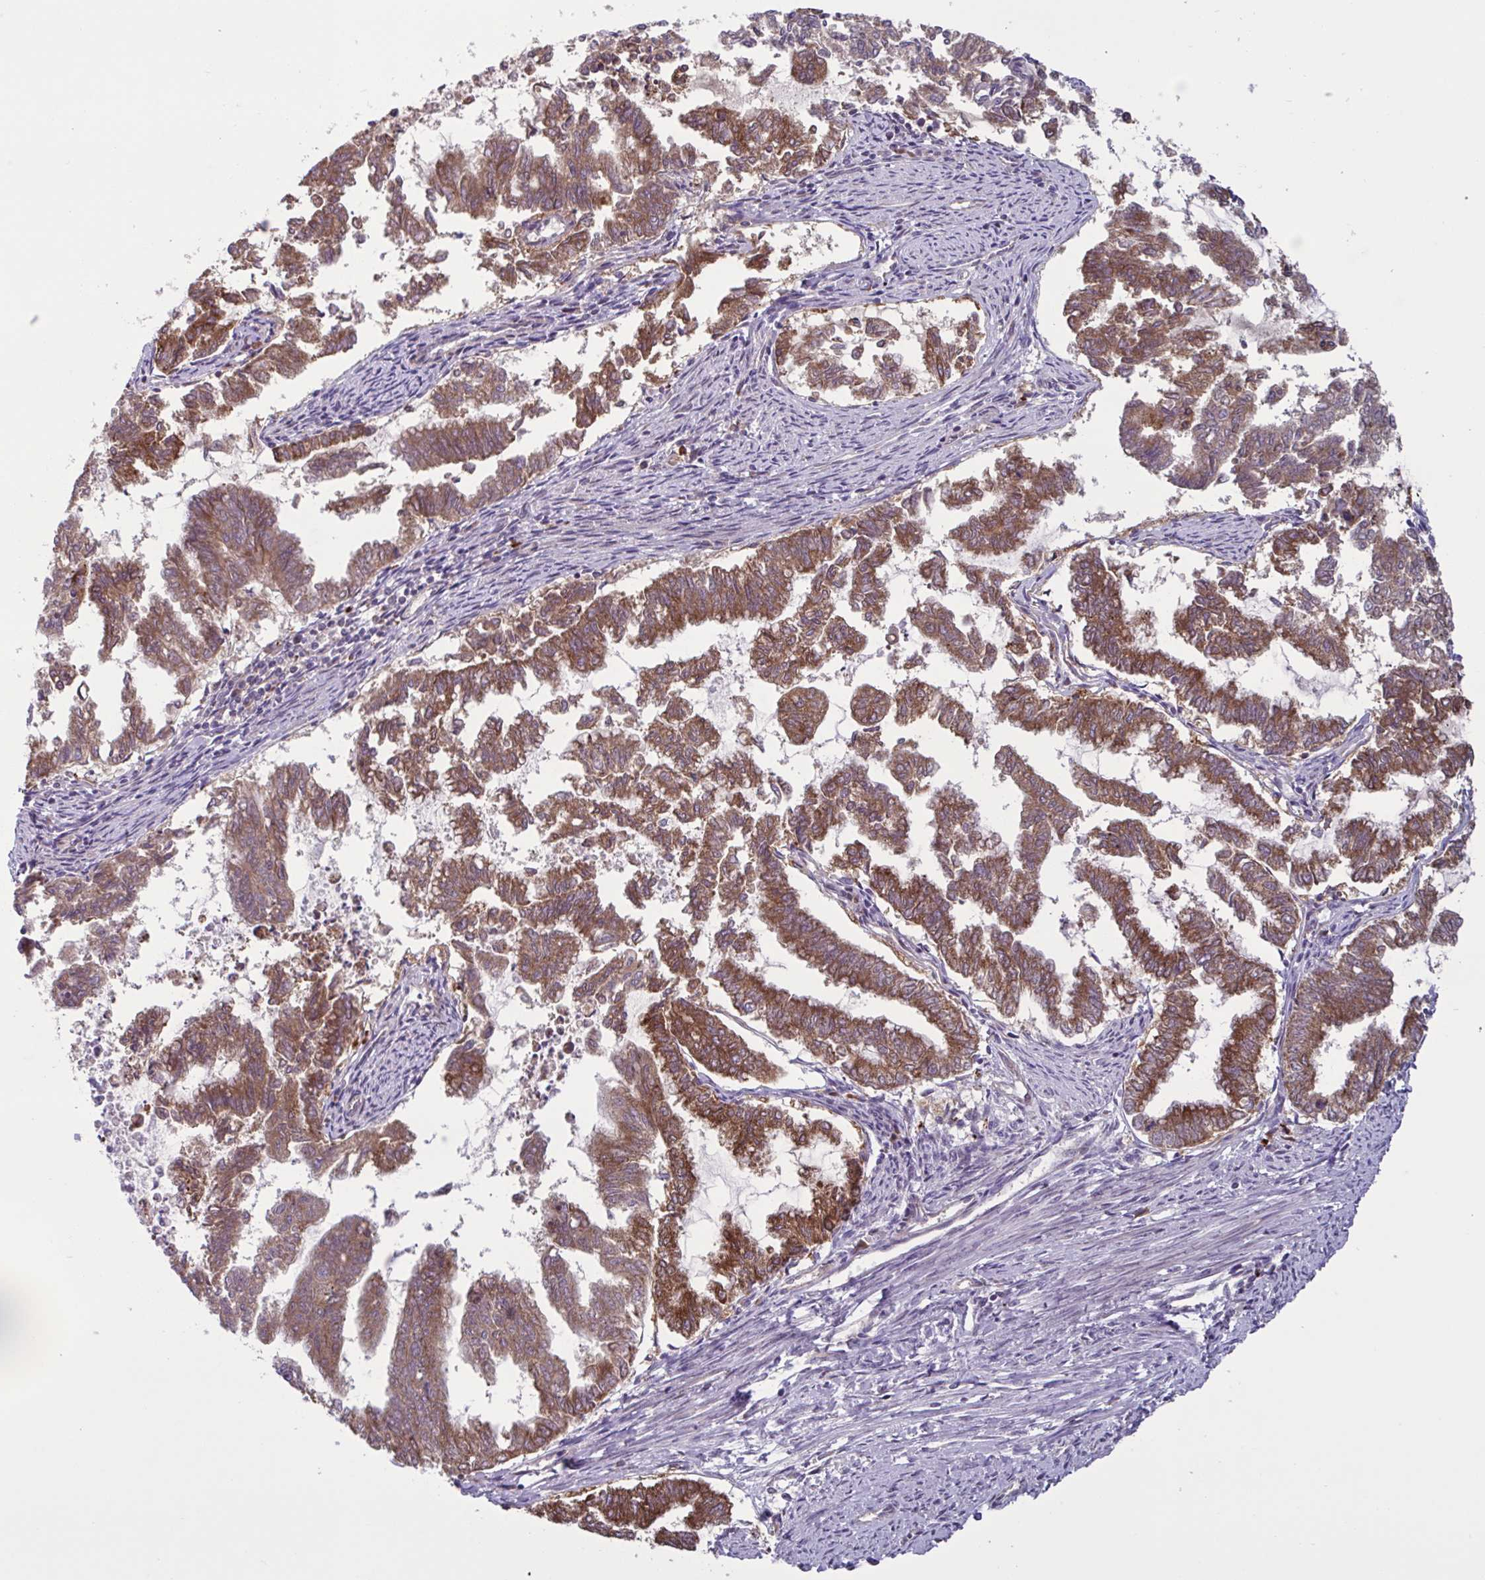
{"staining": {"intensity": "moderate", "quantity": ">75%", "location": "cytoplasmic/membranous"}, "tissue": "endometrial cancer", "cell_type": "Tumor cells", "image_type": "cancer", "snomed": [{"axis": "morphology", "description": "Adenocarcinoma, NOS"}, {"axis": "topography", "description": "Endometrium"}], "caption": "Adenocarcinoma (endometrial) tissue exhibits moderate cytoplasmic/membranous positivity in about >75% of tumor cells, visualized by immunohistochemistry.", "gene": "GLTP", "patient": {"sex": "female", "age": 79}}